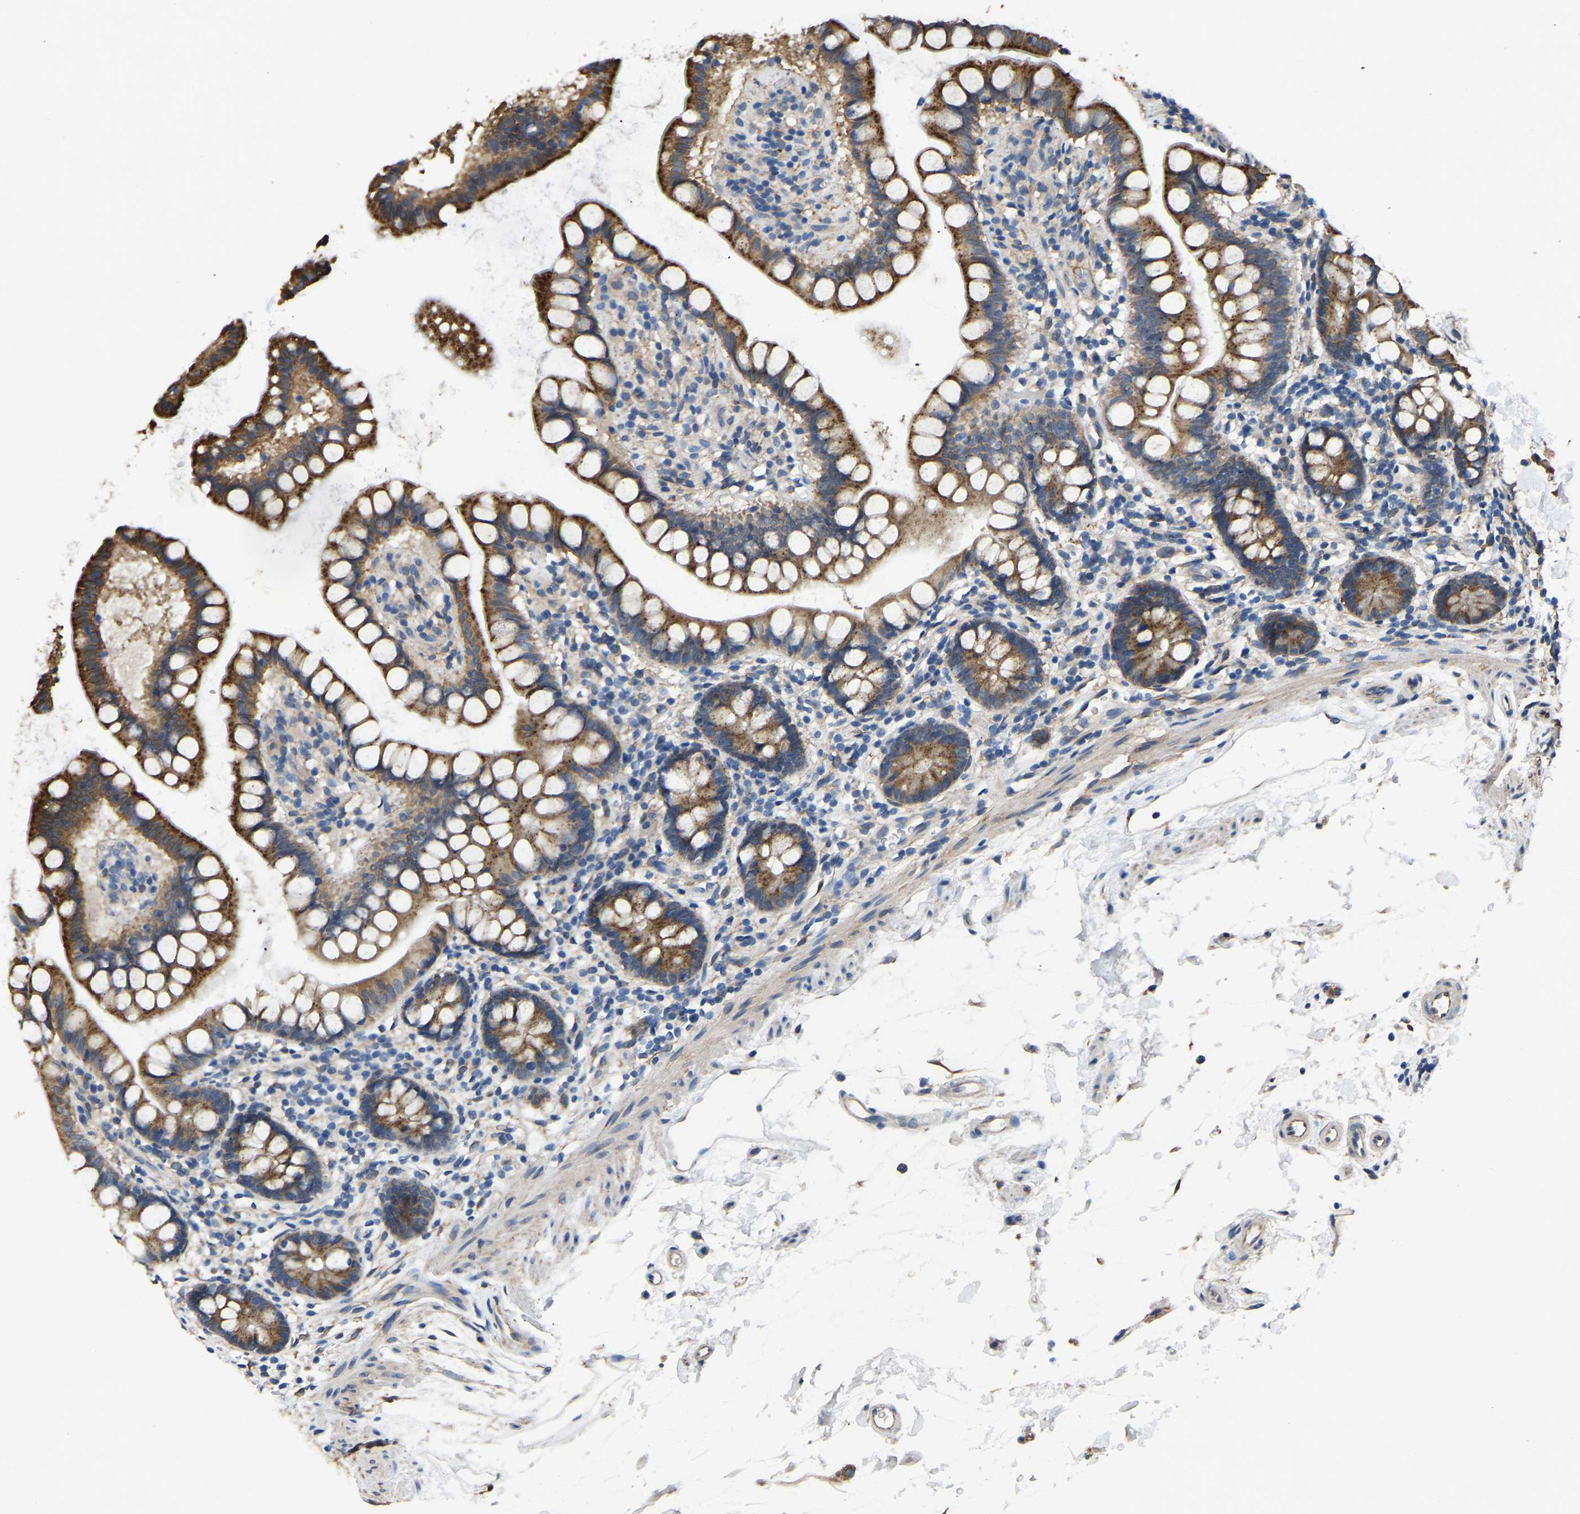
{"staining": {"intensity": "strong", "quantity": ">75%", "location": "cytoplasmic/membranous"}, "tissue": "small intestine", "cell_type": "Glandular cells", "image_type": "normal", "snomed": [{"axis": "morphology", "description": "Normal tissue, NOS"}, {"axis": "topography", "description": "Small intestine"}], "caption": "DAB (3,3'-diaminobenzidine) immunohistochemical staining of unremarkable human small intestine demonstrates strong cytoplasmic/membranous protein expression in approximately >75% of glandular cells.", "gene": "ARL6IP5", "patient": {"sex": "female", "age": 84}}